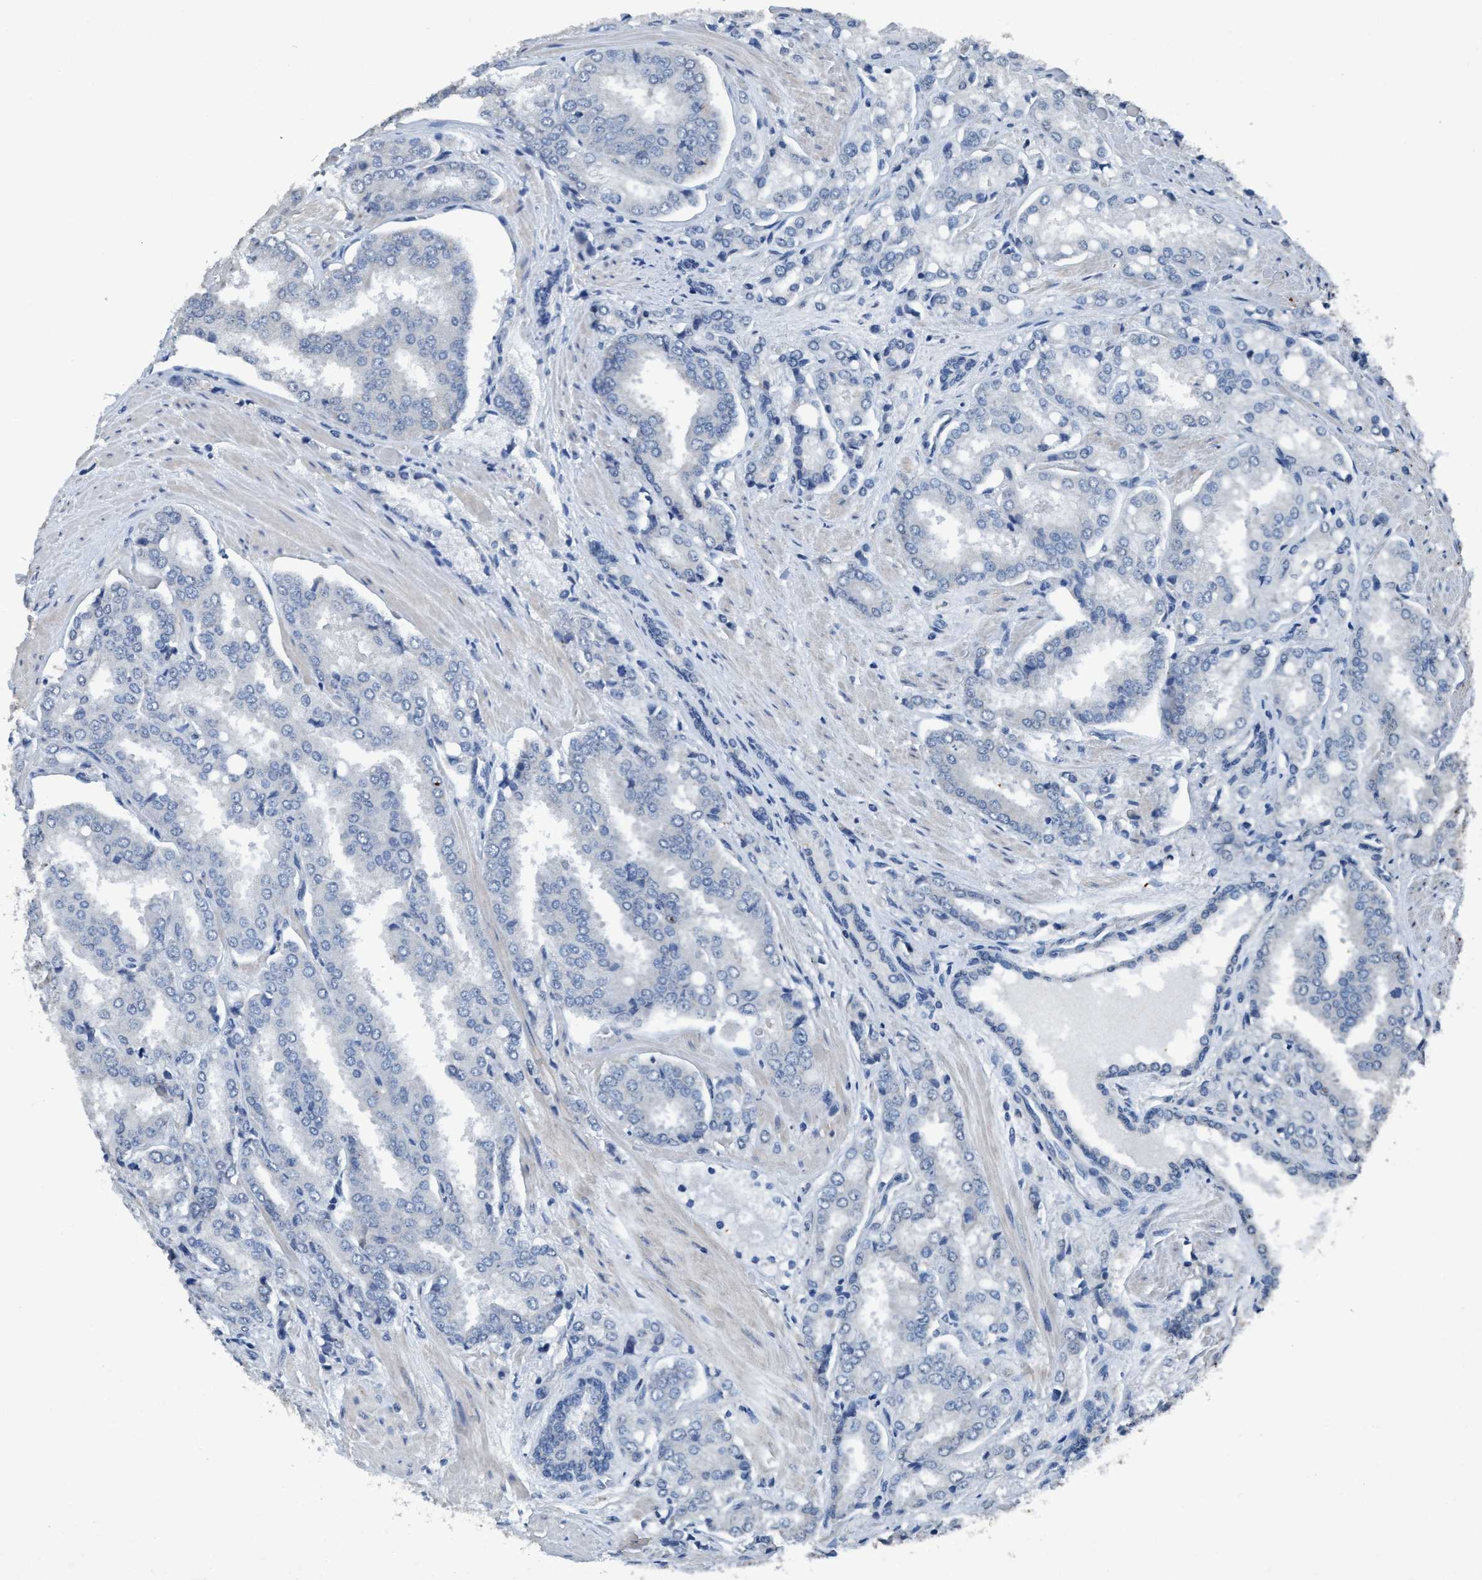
{"staining": {"intensity": "negative", "quantity": "none", "location": "none"}, "tissue": "prostate cancer", "cell_type": "Tumor cells", "image_type": "cancer", "snomed": [{"axis": "morphology", "description": "Adenocarcinoma, High grade"}, {"axis": "topography", "description": "Prostate"}], "caption": "Immunohistochemistry micrograph of neoplastic tissue: prostate adenocarcinoma (high-grade) stained with DAB (3,3'-diaminobenzidine) exhibits no significant protein staining in tumor cells. (DAB IHC with hematoxylin counter stain).", "gene": "ANKFN1", "patient": {"sex": "male", "age": 50}}